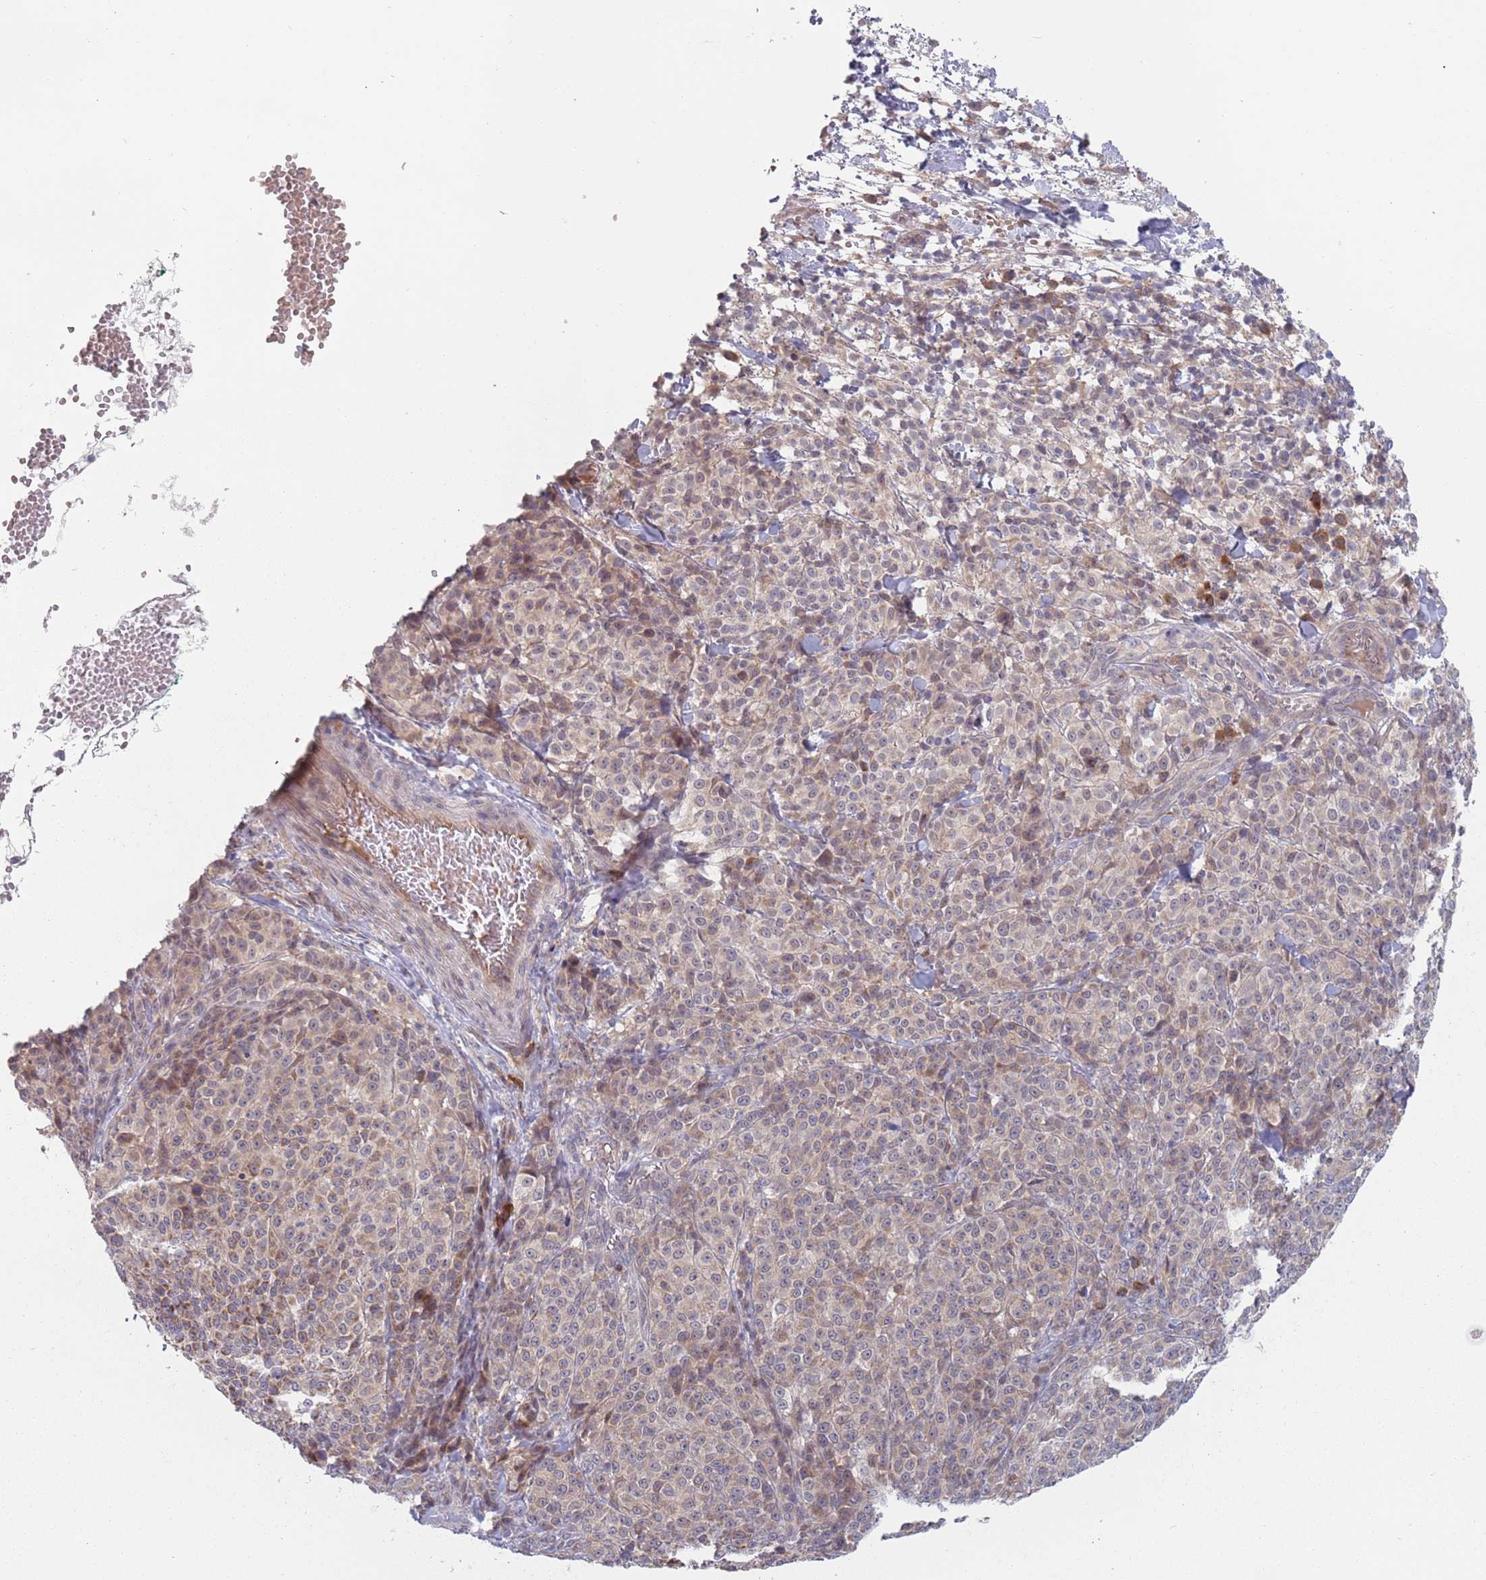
{"staining": {"intensity": "weak", "quantity": "25%-75%", "location": "cytoplasmic/membranous"}, "tissue": "melanoma", "cell_type": "Tumor cells", "image_type": "cancer", "snomed": [{"axis": "morphology", "description": "Normal tissue, NOS"}, {"axis": "morphology", "description": "Malignant melanoma, NOS"}, {"axis": "topography", "description": "Skin"}], "caption": "IHC micrograph of melanoma stained for a protein (brown), which exhibits low levels of weak cytoplasmic/membranous expression in about 25%-75% of tumor cells.", "gene": "ZNF140", "patient": {"sex": "female", "age": 34}}